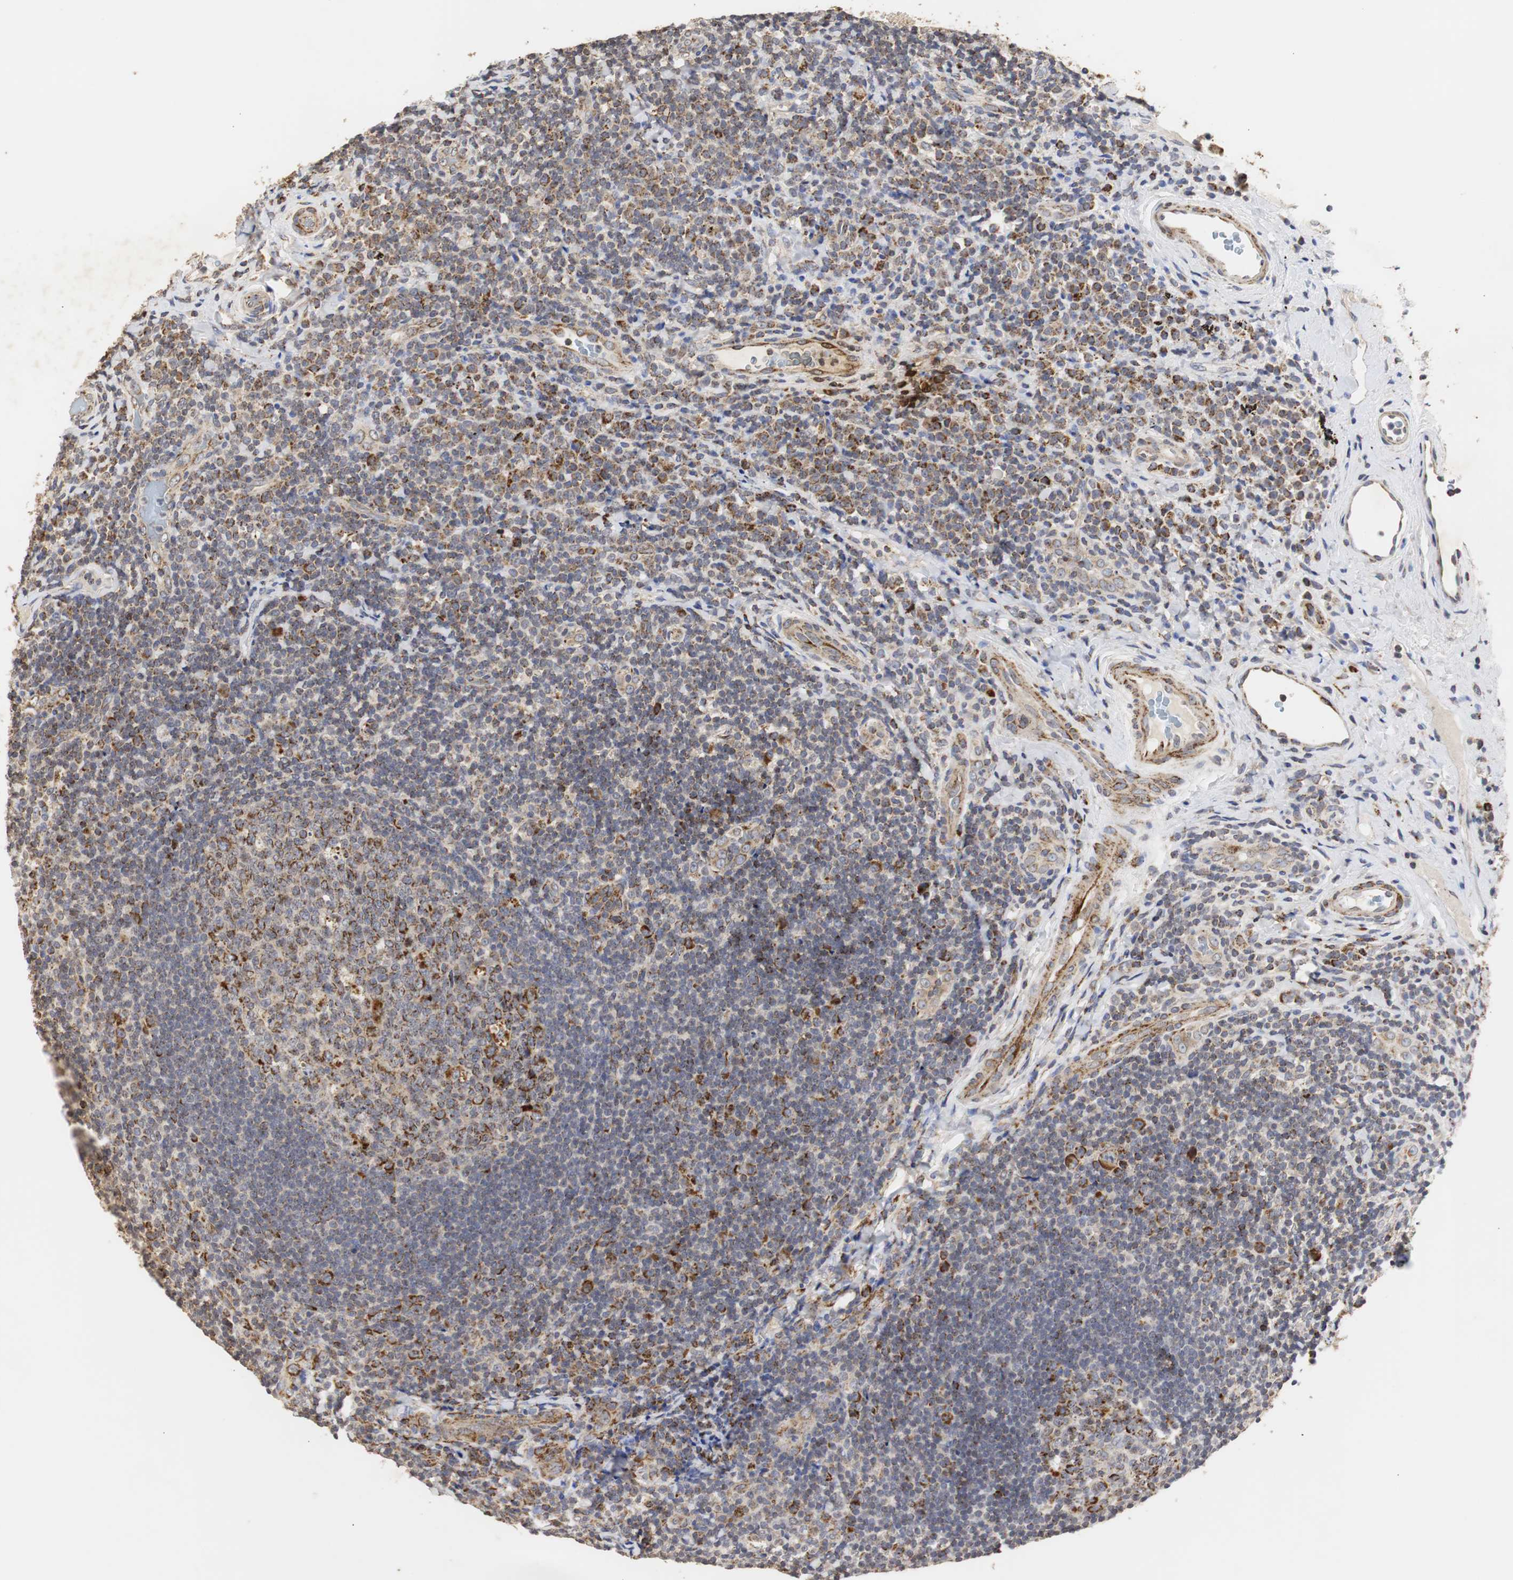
{"staining": {"intensity": "strong", "quantity": "25%-75%", "location": "cytoplasmic/membranous"}, "tissue": "lymphoma", "cell_type": "Tumor cells", "image_type": "cancer", "snomed": [{"axis": "morphology", "description": "Malignant lymphoma, non-Hodgkin's type, High grade"}, {"axis": "topography", "description": "Tonsil"}], "caption": "This photomicrograph displays immunohistochemistry (IHC) staining of lymphoma, with high strong cytoplasmic/membranous expression in about 25%-75% of tumor cells.", "gene": "HSD17B10", "patient": {"sex": "female", "age": 36}}